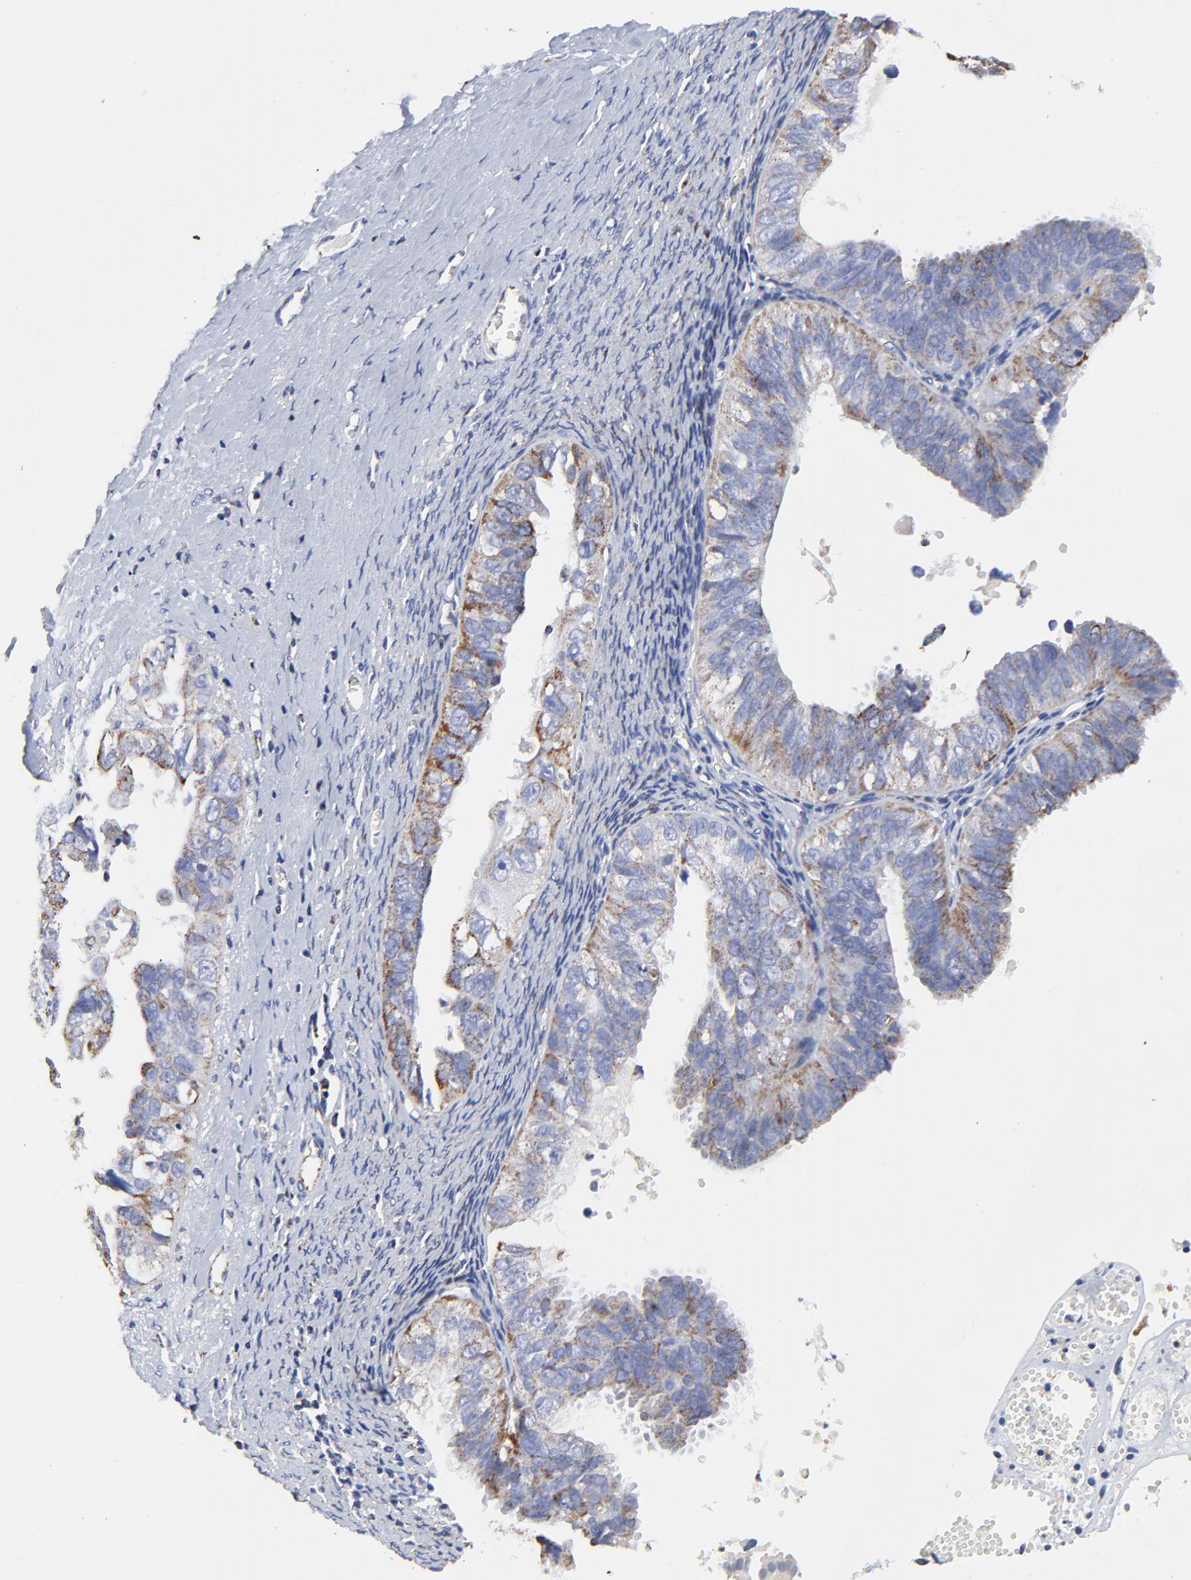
{"staining": {"intensity": "moderate", "quantity": "<25%", "location": "cytoplasmic/membranous"}, "tissue": "ovarian cancer", "cell_type": "Tumor cells", "image_type": "cancer", "snomed": [{"axis": "morphology", "description": "Carcinoma, endometroid"}, {"axis": "topography", "description": "Ovary"}], "caption": "This image demonstrates ovarian endometroid carcinoma stained with immunohistochemistry (IHC) to label a protein in brown. The cytoplasmic/membranous of tumor cells show moderate positivity for the protein. Nuclei are counter-stained blue.", "gene": "PINK1", "patient": {"sex": "female", "age": 85}}